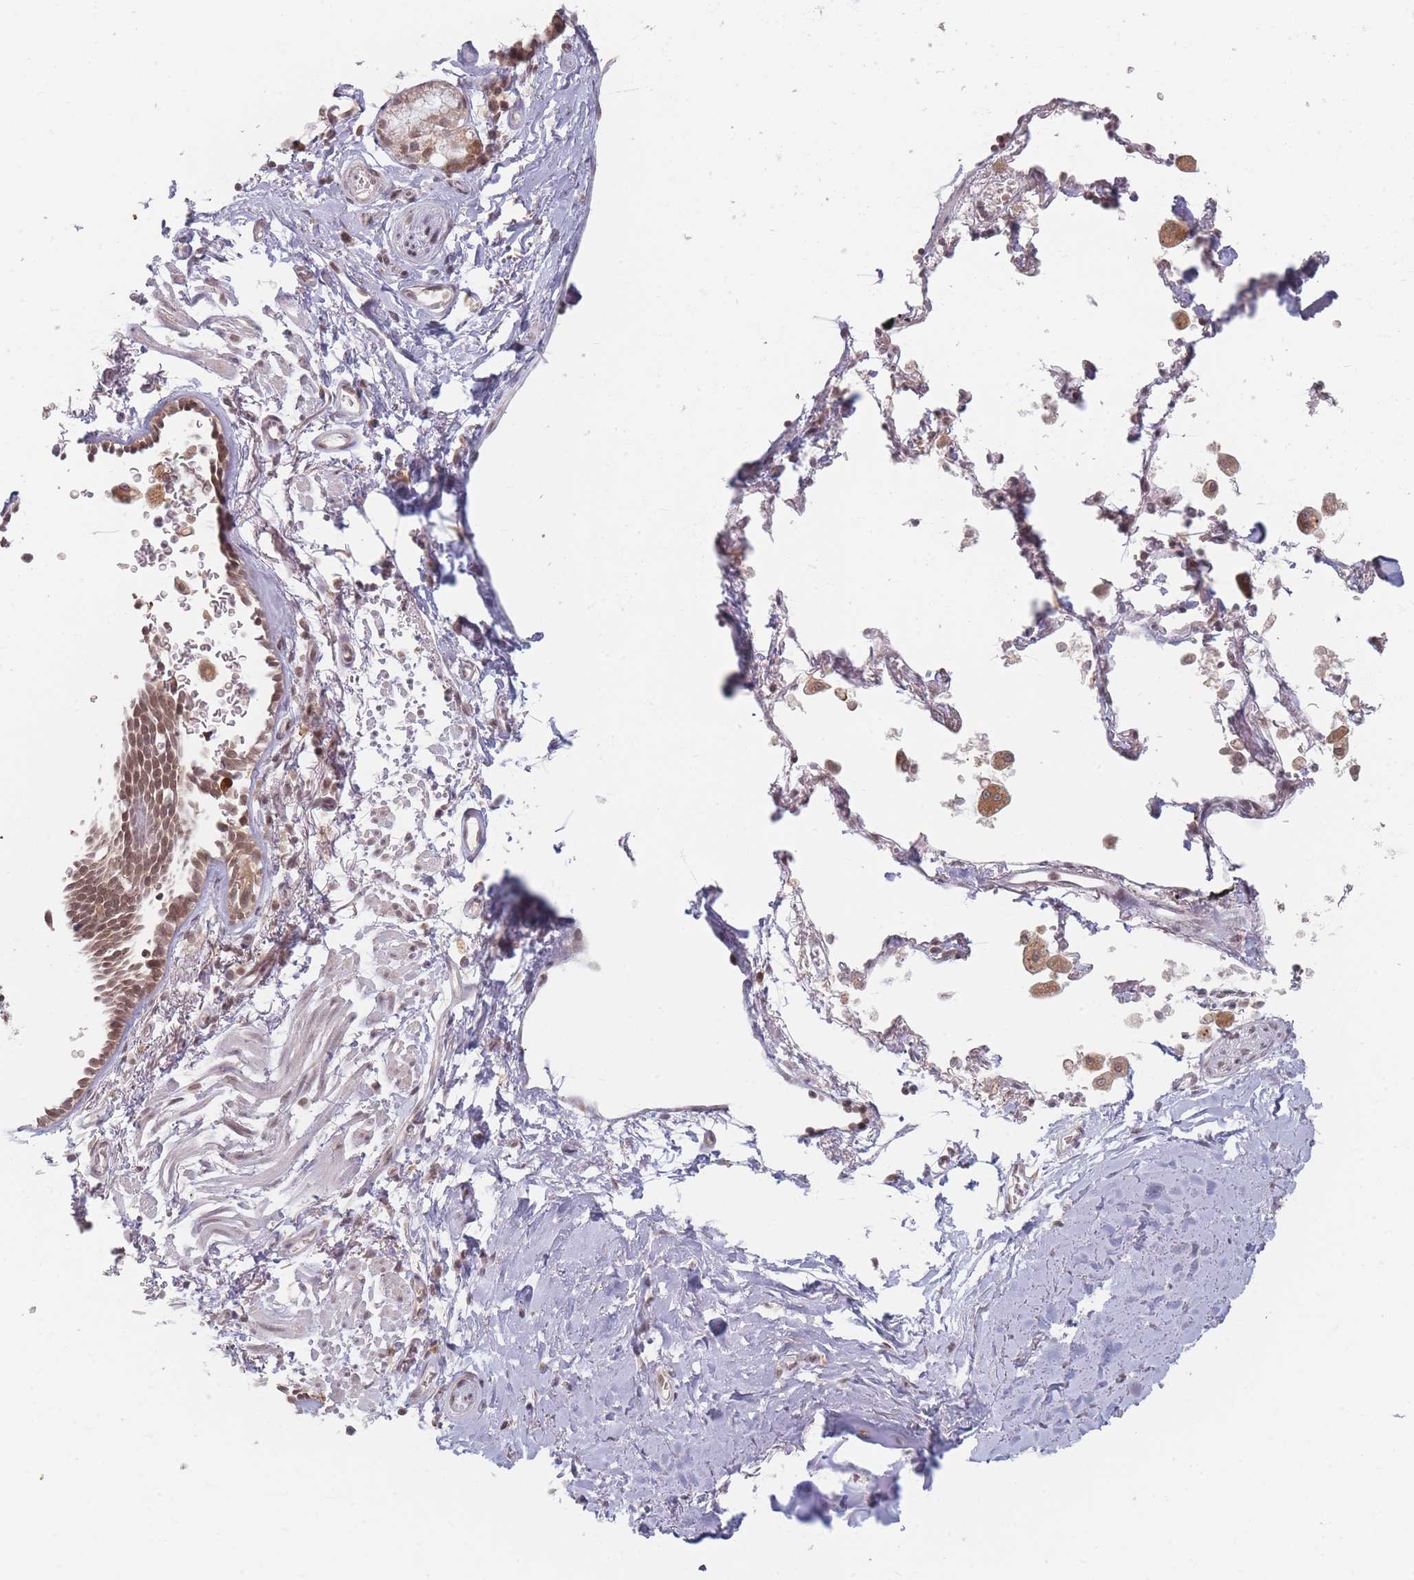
{"staining": {"intensity": "weak", "quantity": "<25%", "location": "nuclear"}, "tissue": "soft tissue", "cell_type": "Peripheral nerve", "image_type": "normal", "snomed": [{"axis": "morphology", "description": "Normal tissue, NOS"}, {"axis": "topography", "description": "Cartilage tissue"}], "caption": "IHC image of benign soft tissue: human soft tissue stained with DAB (3,3'-diaminobenzidine) reveals no significant protein staining in peripheral nerve.", "gene": "SPATA45", "patient": {"sex": "male", "age": 73}}